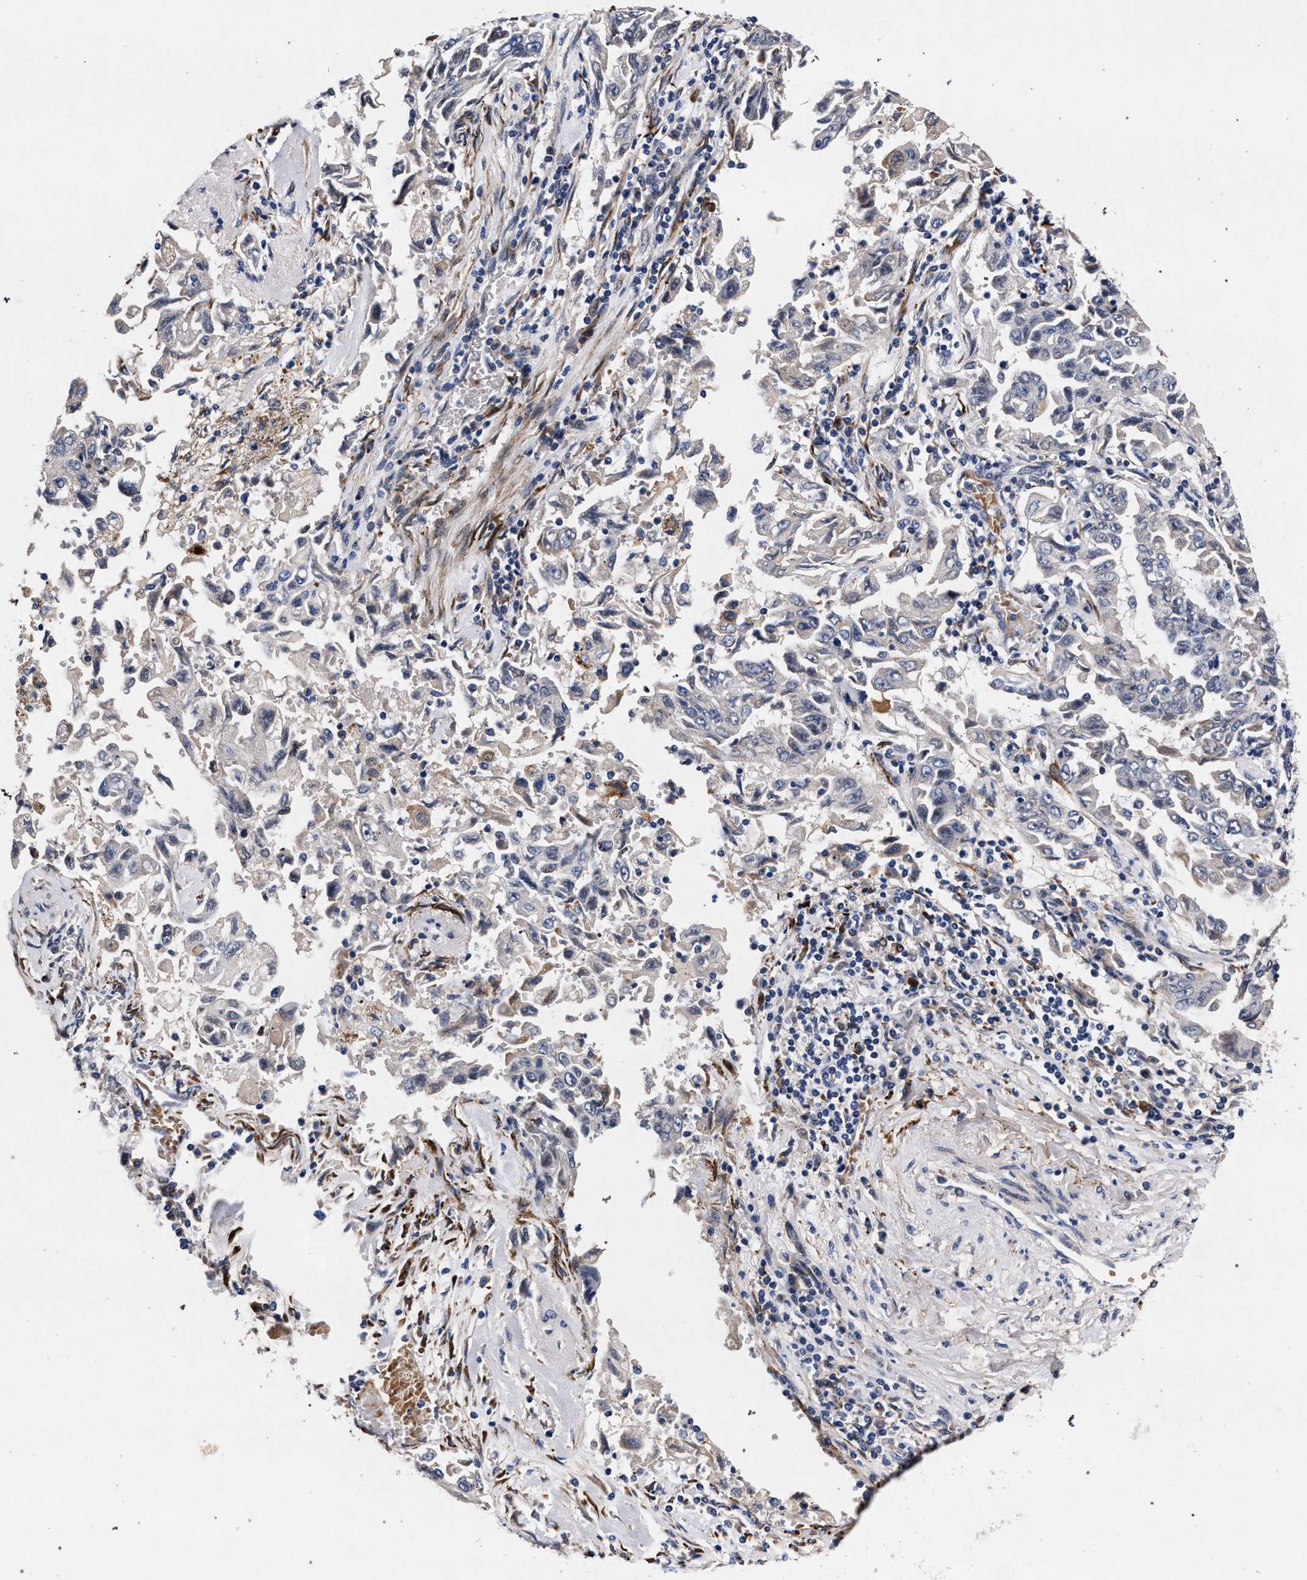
{"staining": {"intensity": "negative", "quantity": "none", "location": "none"}, "tissue": "lung cancer", "cell_type": "Tumor cells", "image_type": "cancer", "snomed": [{"axis": "morphology", "description": "Adenocarcinoma, NOS"}, {"axis": "topography", "description": "Lung"}], "caption": "Immunohistochemical staining of human lung cancer (adenocarcinoma) exhibits no significant positivity in tumor cells.", "gene": "NEK7", "patient": {"sex": "female", "age": 51}}